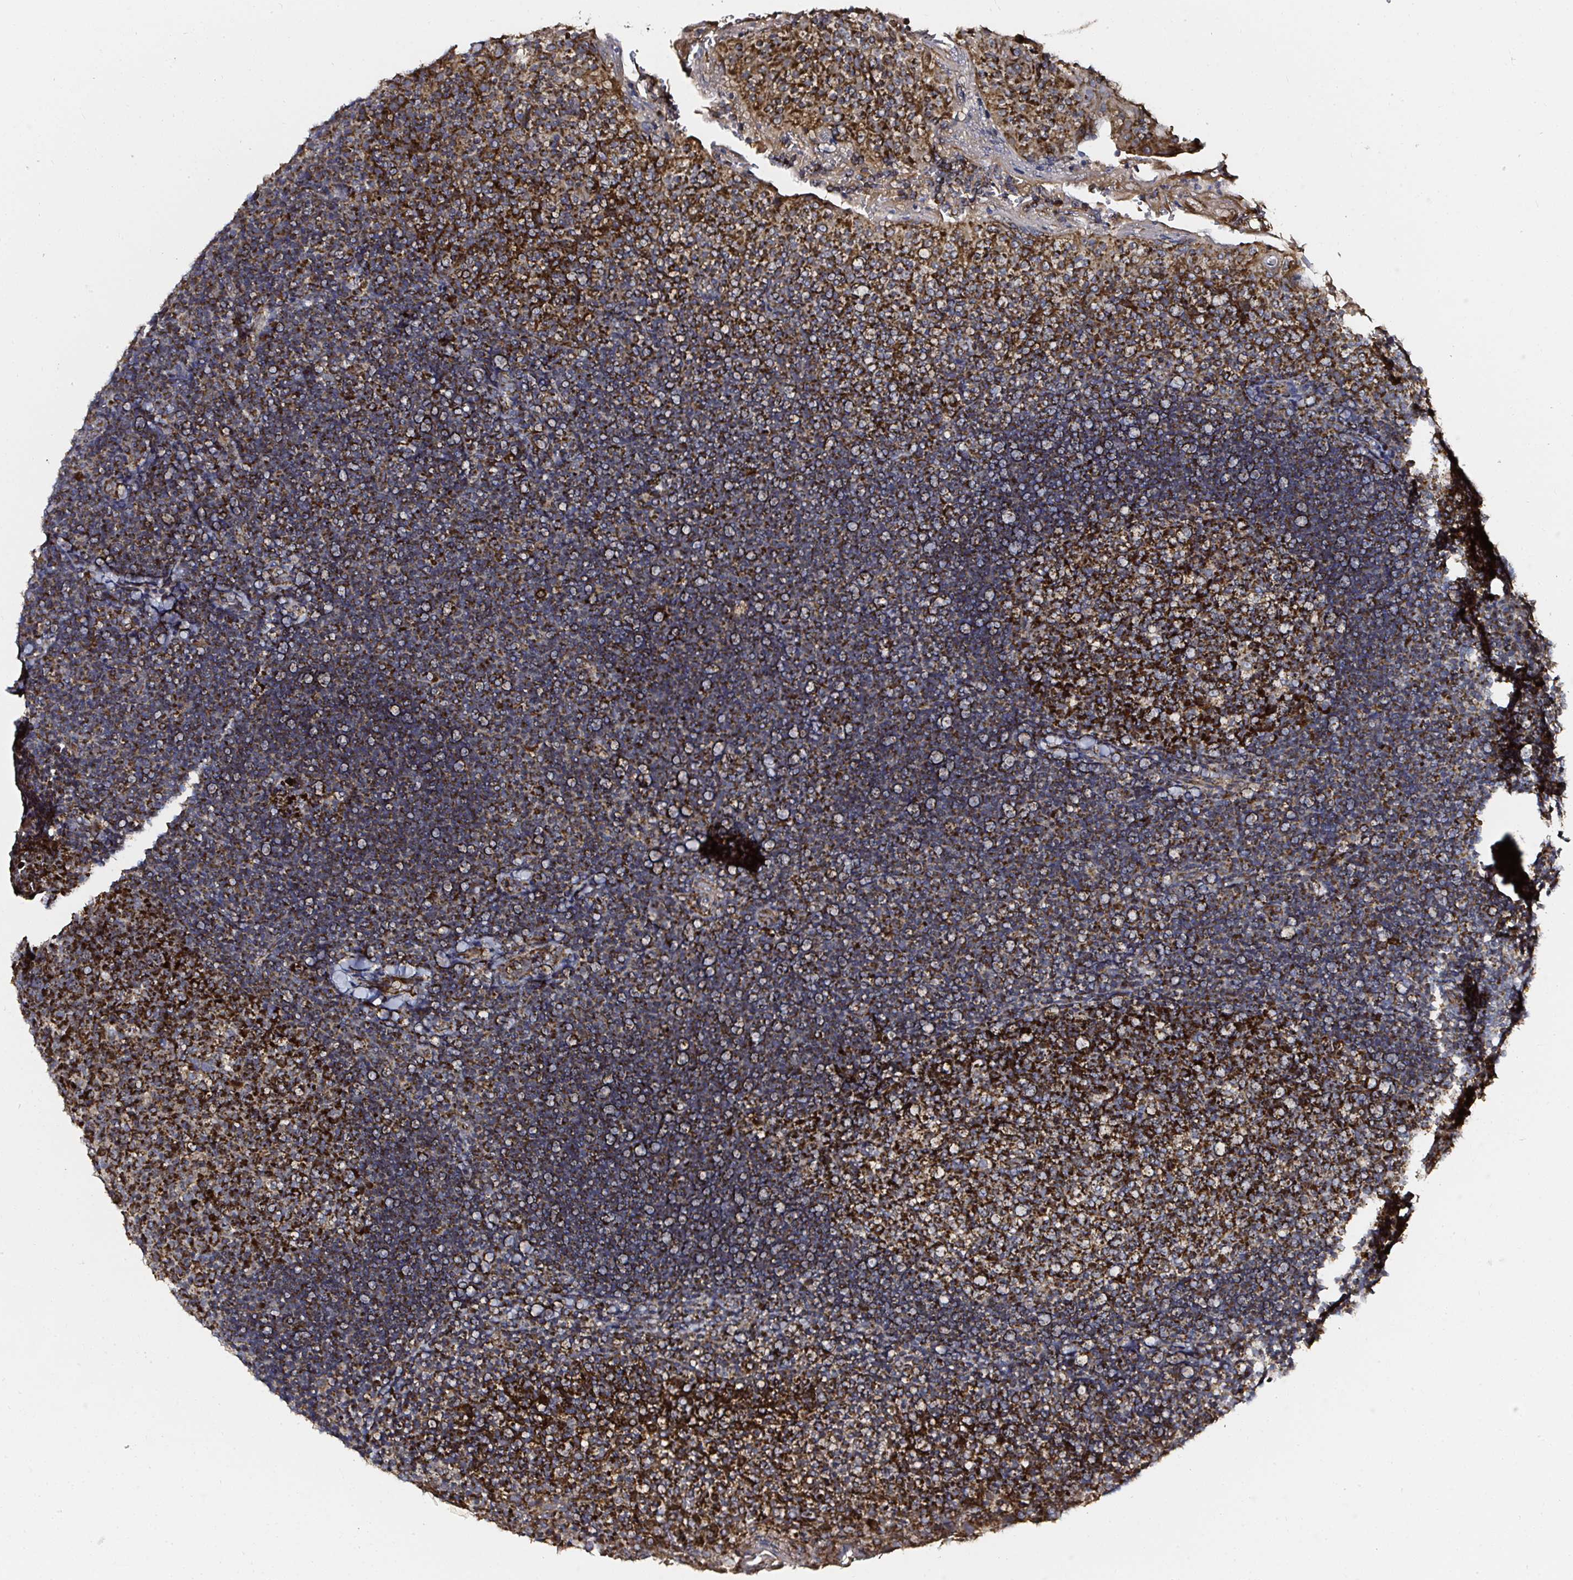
{"staining": {"intensity": "strong", "quantity": ">75%", "location": "cytoplasmic/membranous"}, "tissue": "tonsil", "cell_type": "Germinal center cells", "image_type": "normal", "snomed": [{"axis": "morphology", "description": "Normal tissue, NOS"}, {"axis": "topography", "description": "Tonsil"}], "caption": "Tonsil stained with IHC demonstrates strong cytoplasmic/membranous positivity in approximately >75% of germinal center cells.", "gene": "ATAD3A", "patient": {"sex": "male", "age": 17}}